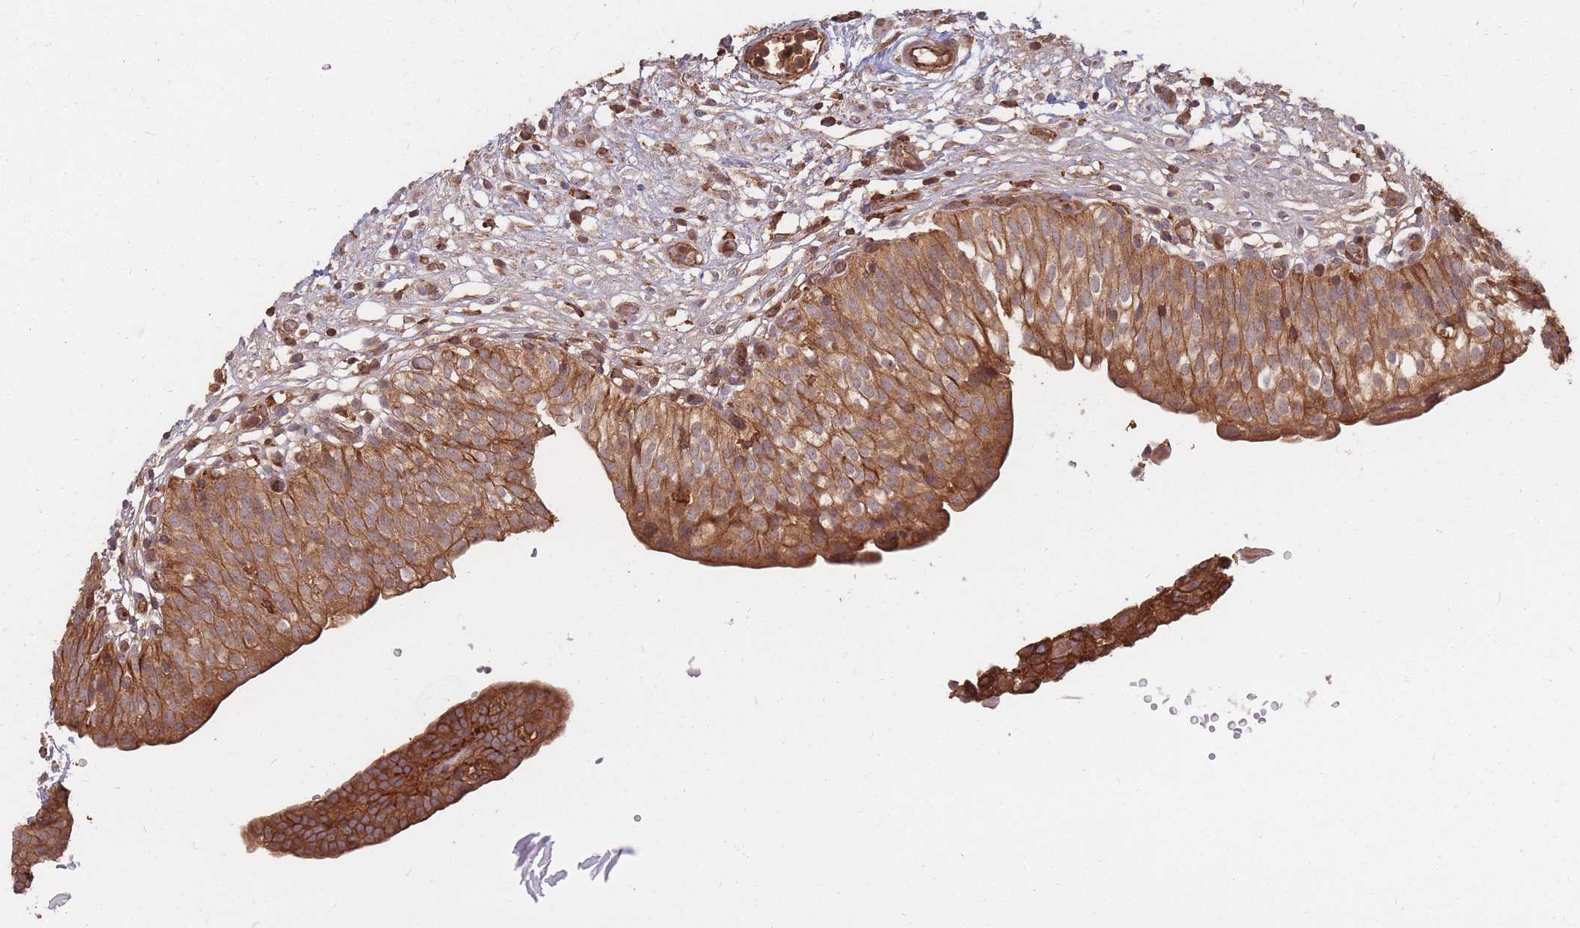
{"staining": {"intensity": "moderate", "quantity": ">75%", "location": "cytoplasmic/membranous"}, "tissue": "urinary bladder", "cell_type": "Urothelial cells", "image_type": "normal", "snomed": [{"axis": "morphology", "description": "Normal tissue, NOS"}, {"axis": "topography", "description": "Urinary bladder"}], "caption": "Moderate cytoplasmic/membranous protein expression is seen in approximately >75% of urothelial cells in urinary bladder. The staining is performed using DAB (3,3'-diaminobenzidine) brown chromogen to label protein expression. The nuclei are counter-stained blue using hematoxylin.", "gene": "RASSF2", "patient": {"sex": "male", "age": 55}}